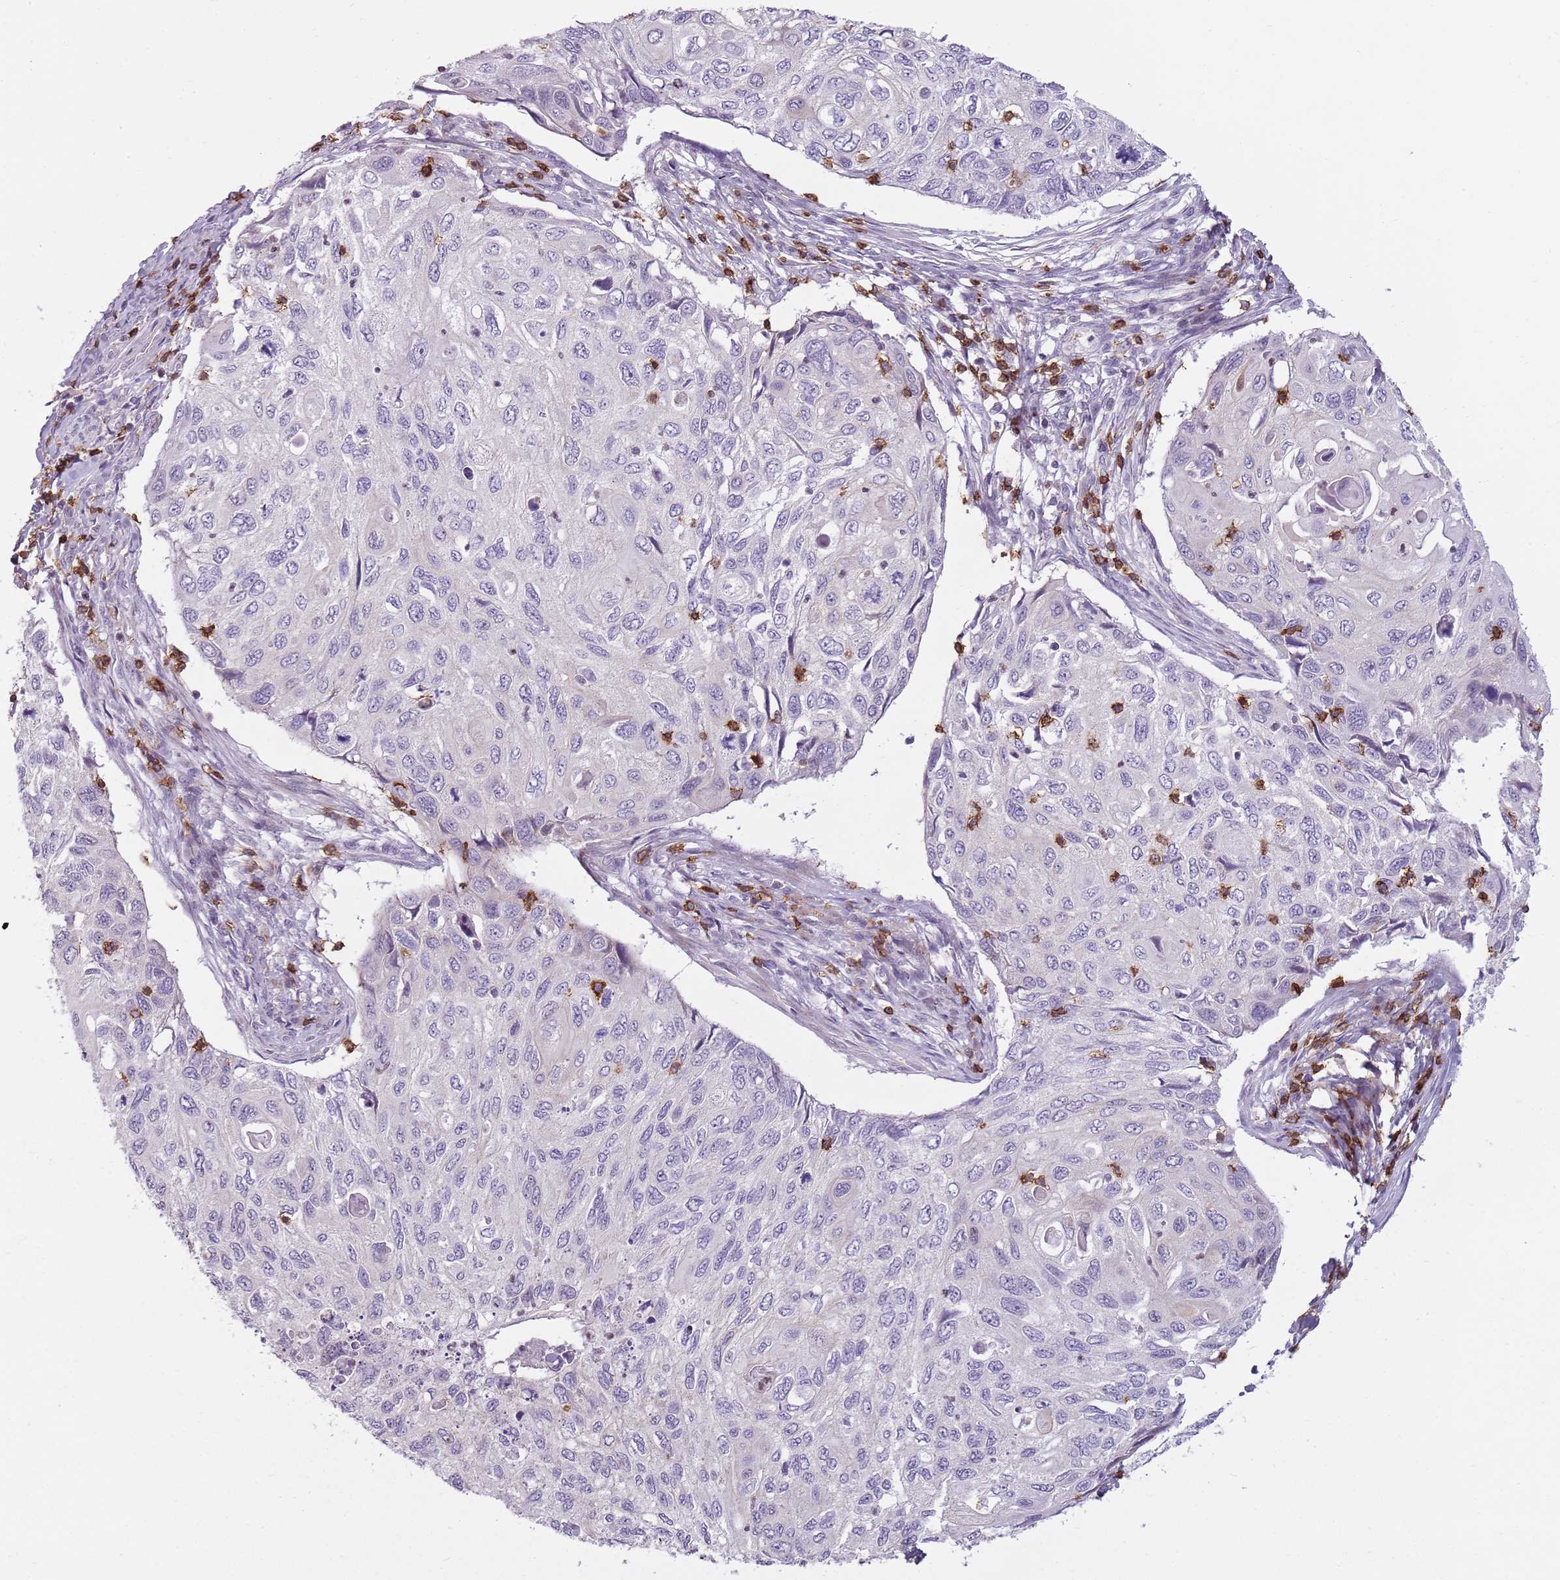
{"staining": {"intensity": "negative", "quantity": "none", "location": "none"}, "tissue": "cervical cancer", "cell_type": "Tumor cells", "image_type": "cancer", "snomed": [{"axis": "morphology", "description": "Squamous cell carcinoma, NOS"}, {"axis": "topography", "description": "Cervix"}], "caption": "DAB immunohistochemical staining of human cervical squamous cell carcinoma displays no significant positivity in tumor cells. Brightfield microscopy of immunohistochemistry (IHC) stained with DAB (brown) and hematoxylin (blue), captured at high magnification.", "gene": "ZNF583", "patient": {"sex": "female", "age": 70}}